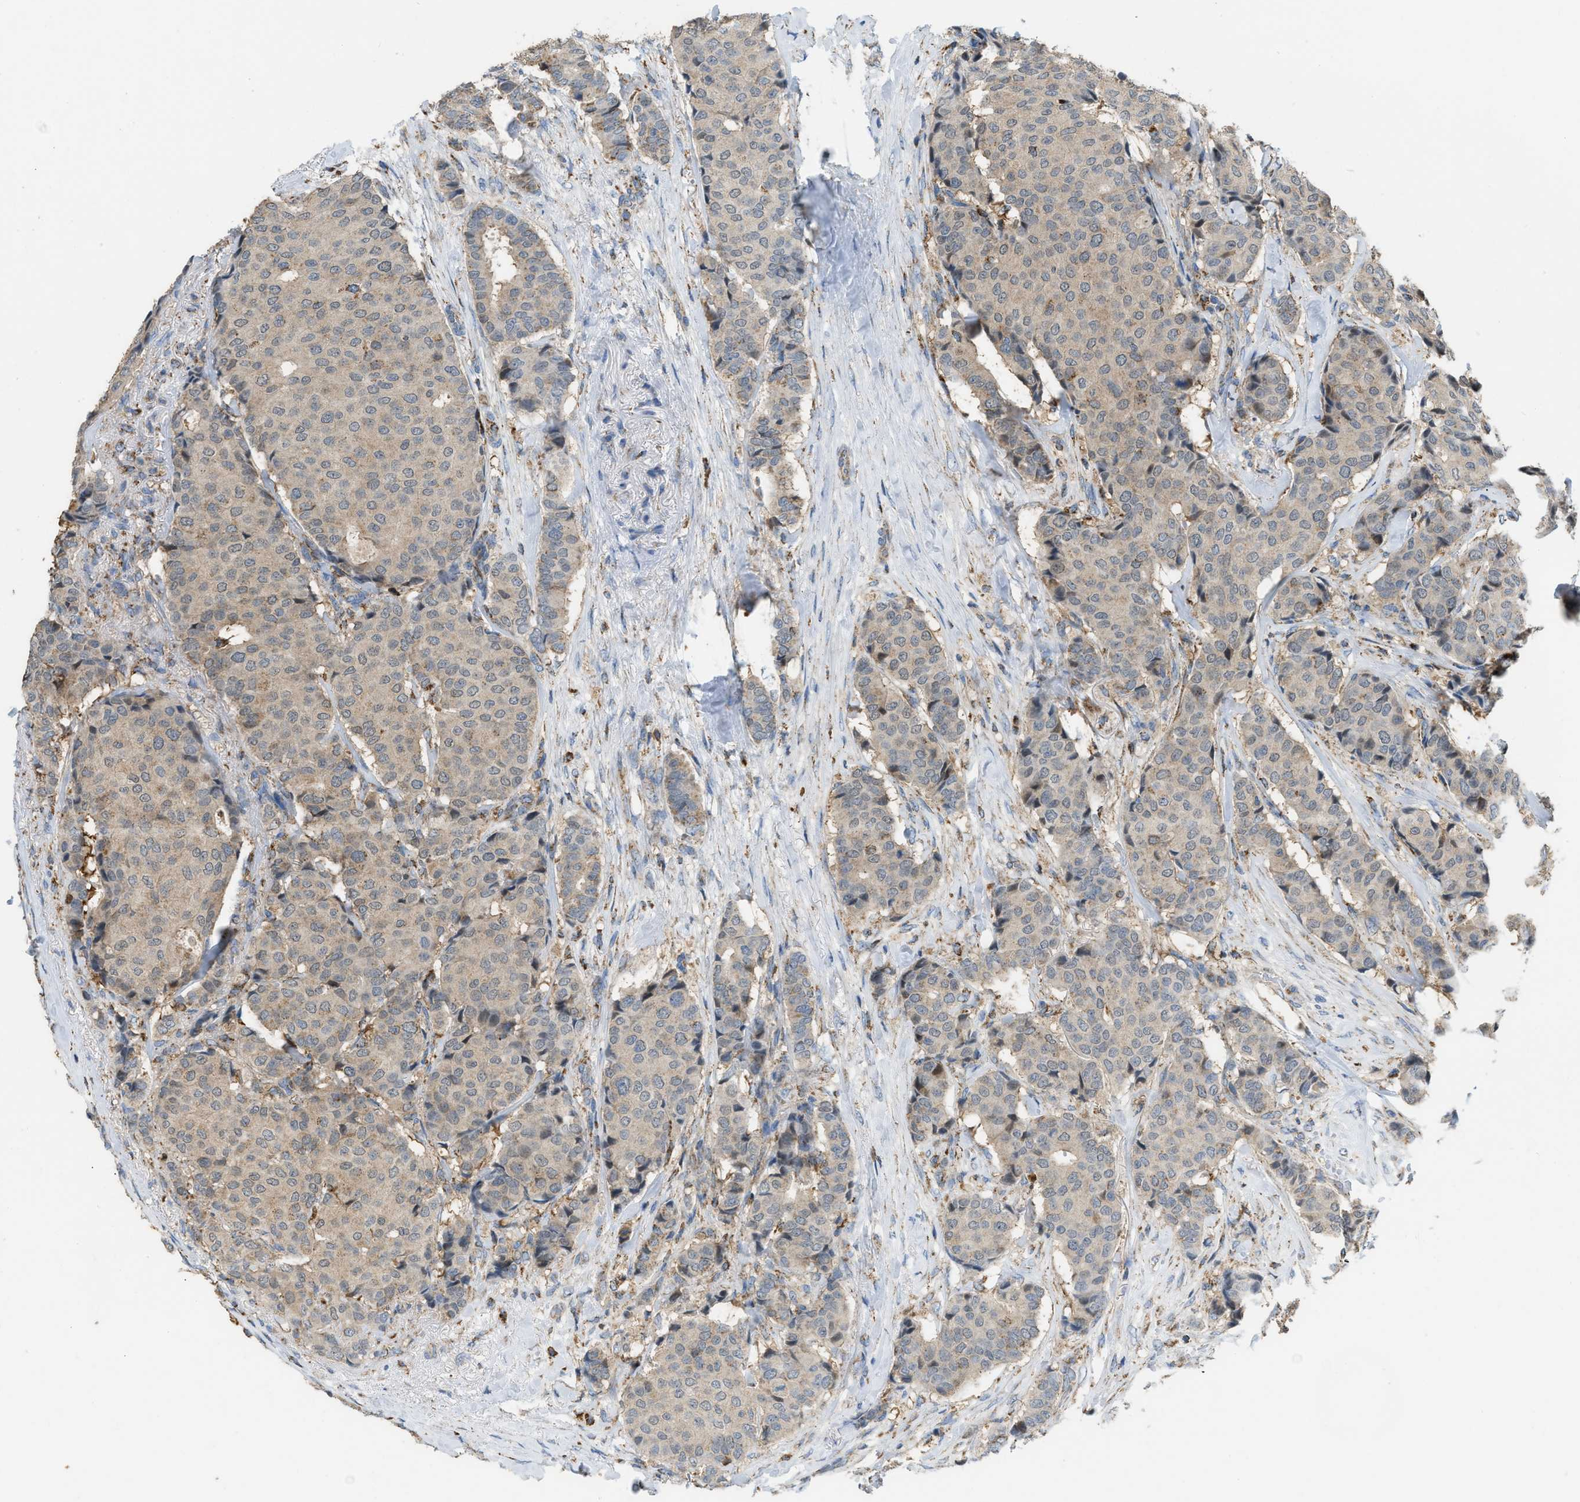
{"staining": {"intensity": "weak", "quantity": ">75%", "location": "cytoplasmic/membranous,nuclear"}, "tissue": "breast cancer", "cell_type": "Tumor cells", "image_type": "cancer", "snomed": [{"axis": "morphology", "description": "Duct carcinoma"}, {"axis": "topography", "description": "Breast"}], "caption": "A low amount of weak cytoplasmic/membranous and nuclear staining is present in approximately >75% of tumor cells in breast cancer (intraductal carcinoma) tissue.", "gene": "ETFB", "patient": {"sex": "female", "age": 75}}